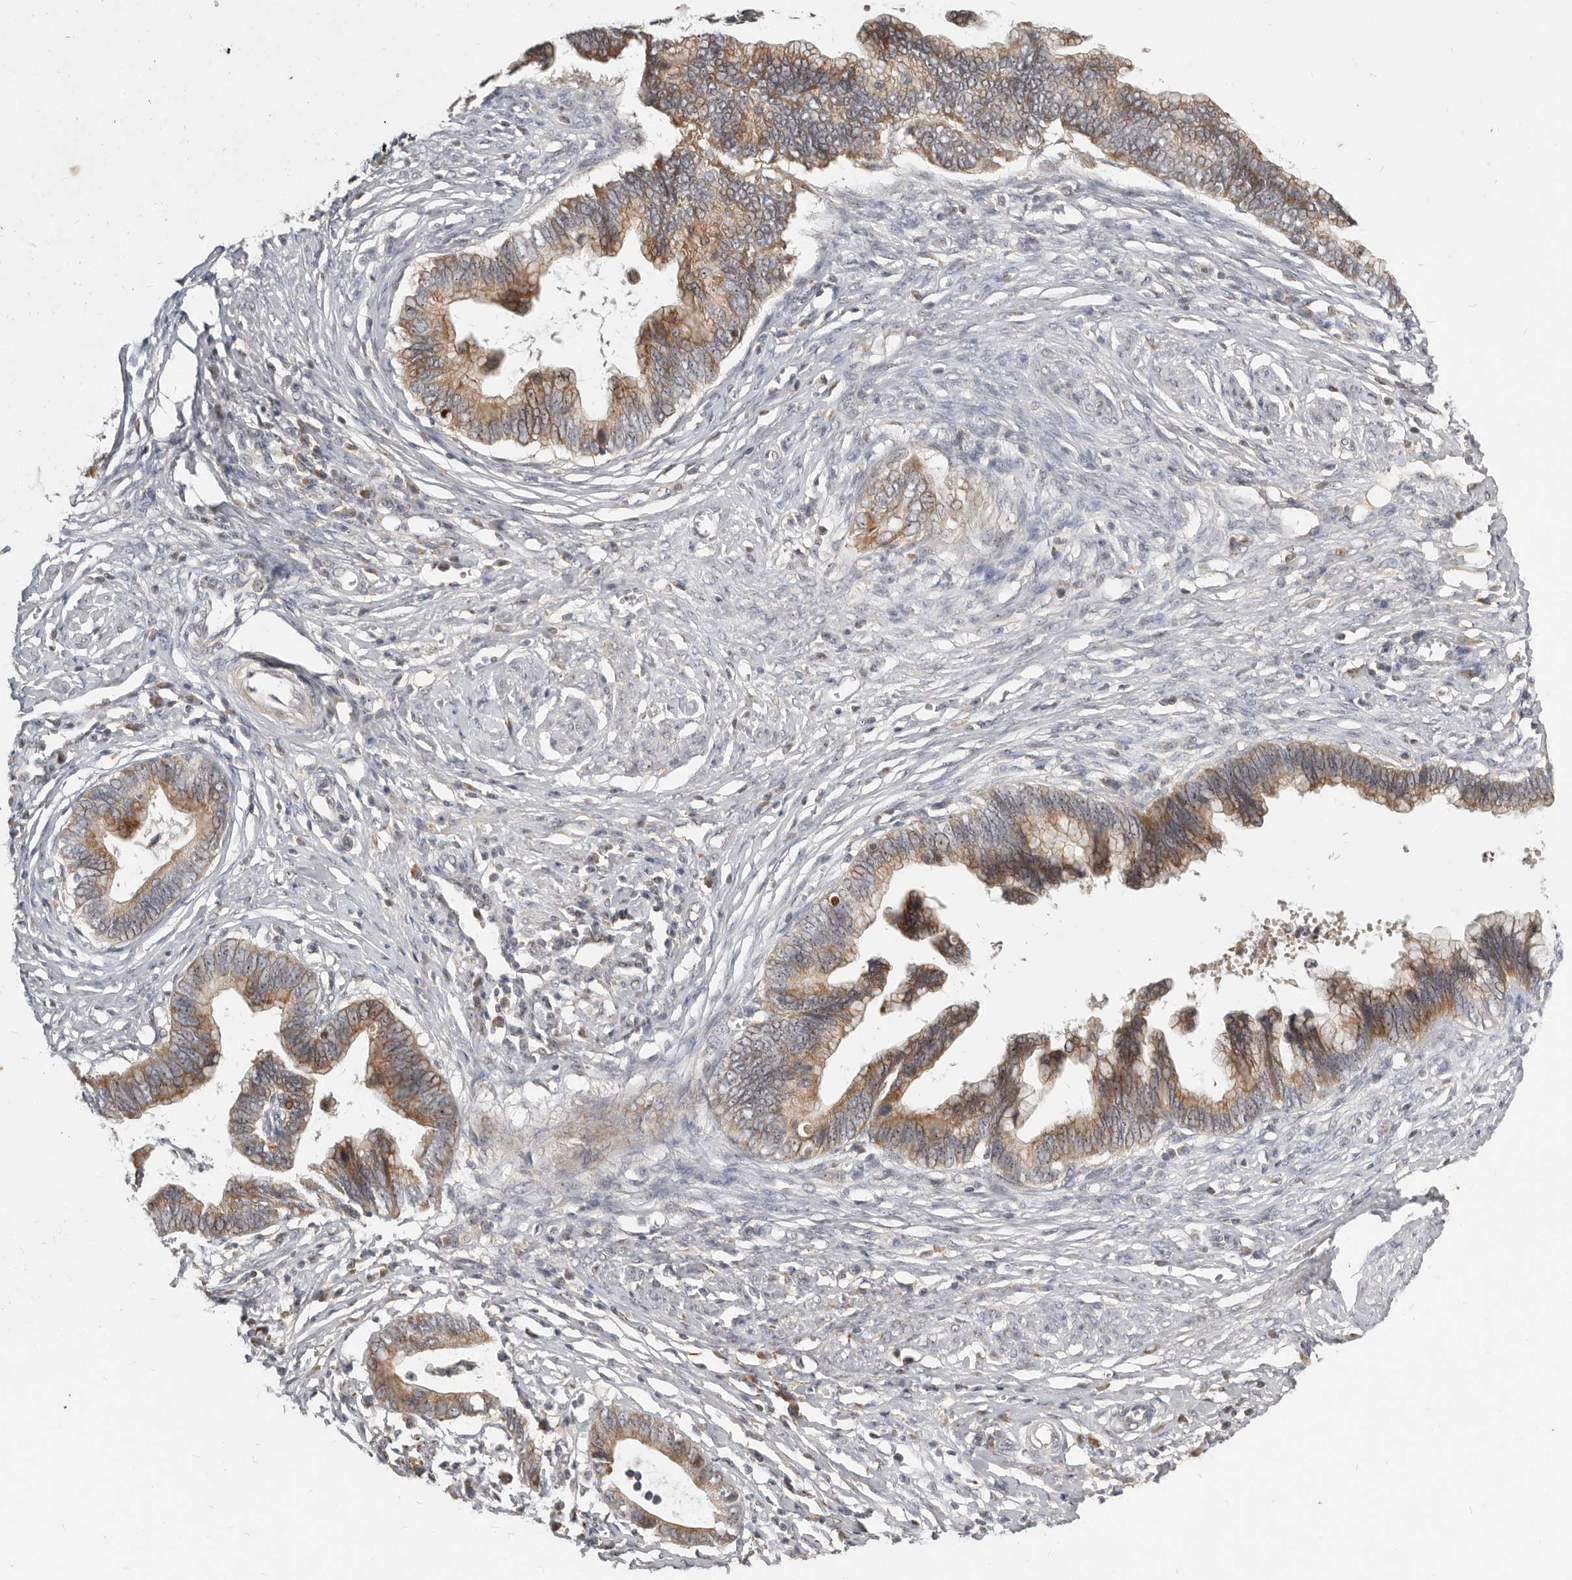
{"staining": {"intensity": "moderate", "quantity": ">75%", "location": "cytoplasmic/membranous"}, "tissue": "cervical cancer", "cell_type": "Tumor cells", "image_type": "cancer", "snomed": [{"axis": "morphology", "description": "Adenocarcinoma, NOS"}, {"axis": "topography", "description": "Cervix"}], "caption": "Human cervical cancer stained for a protein (brown) exhibits moderate cytoplasmic/membranous positive staining in approximately >75% of tumor cells.", "gene": "MICALL2", "patient": {"sex": "female", "age": 44}}